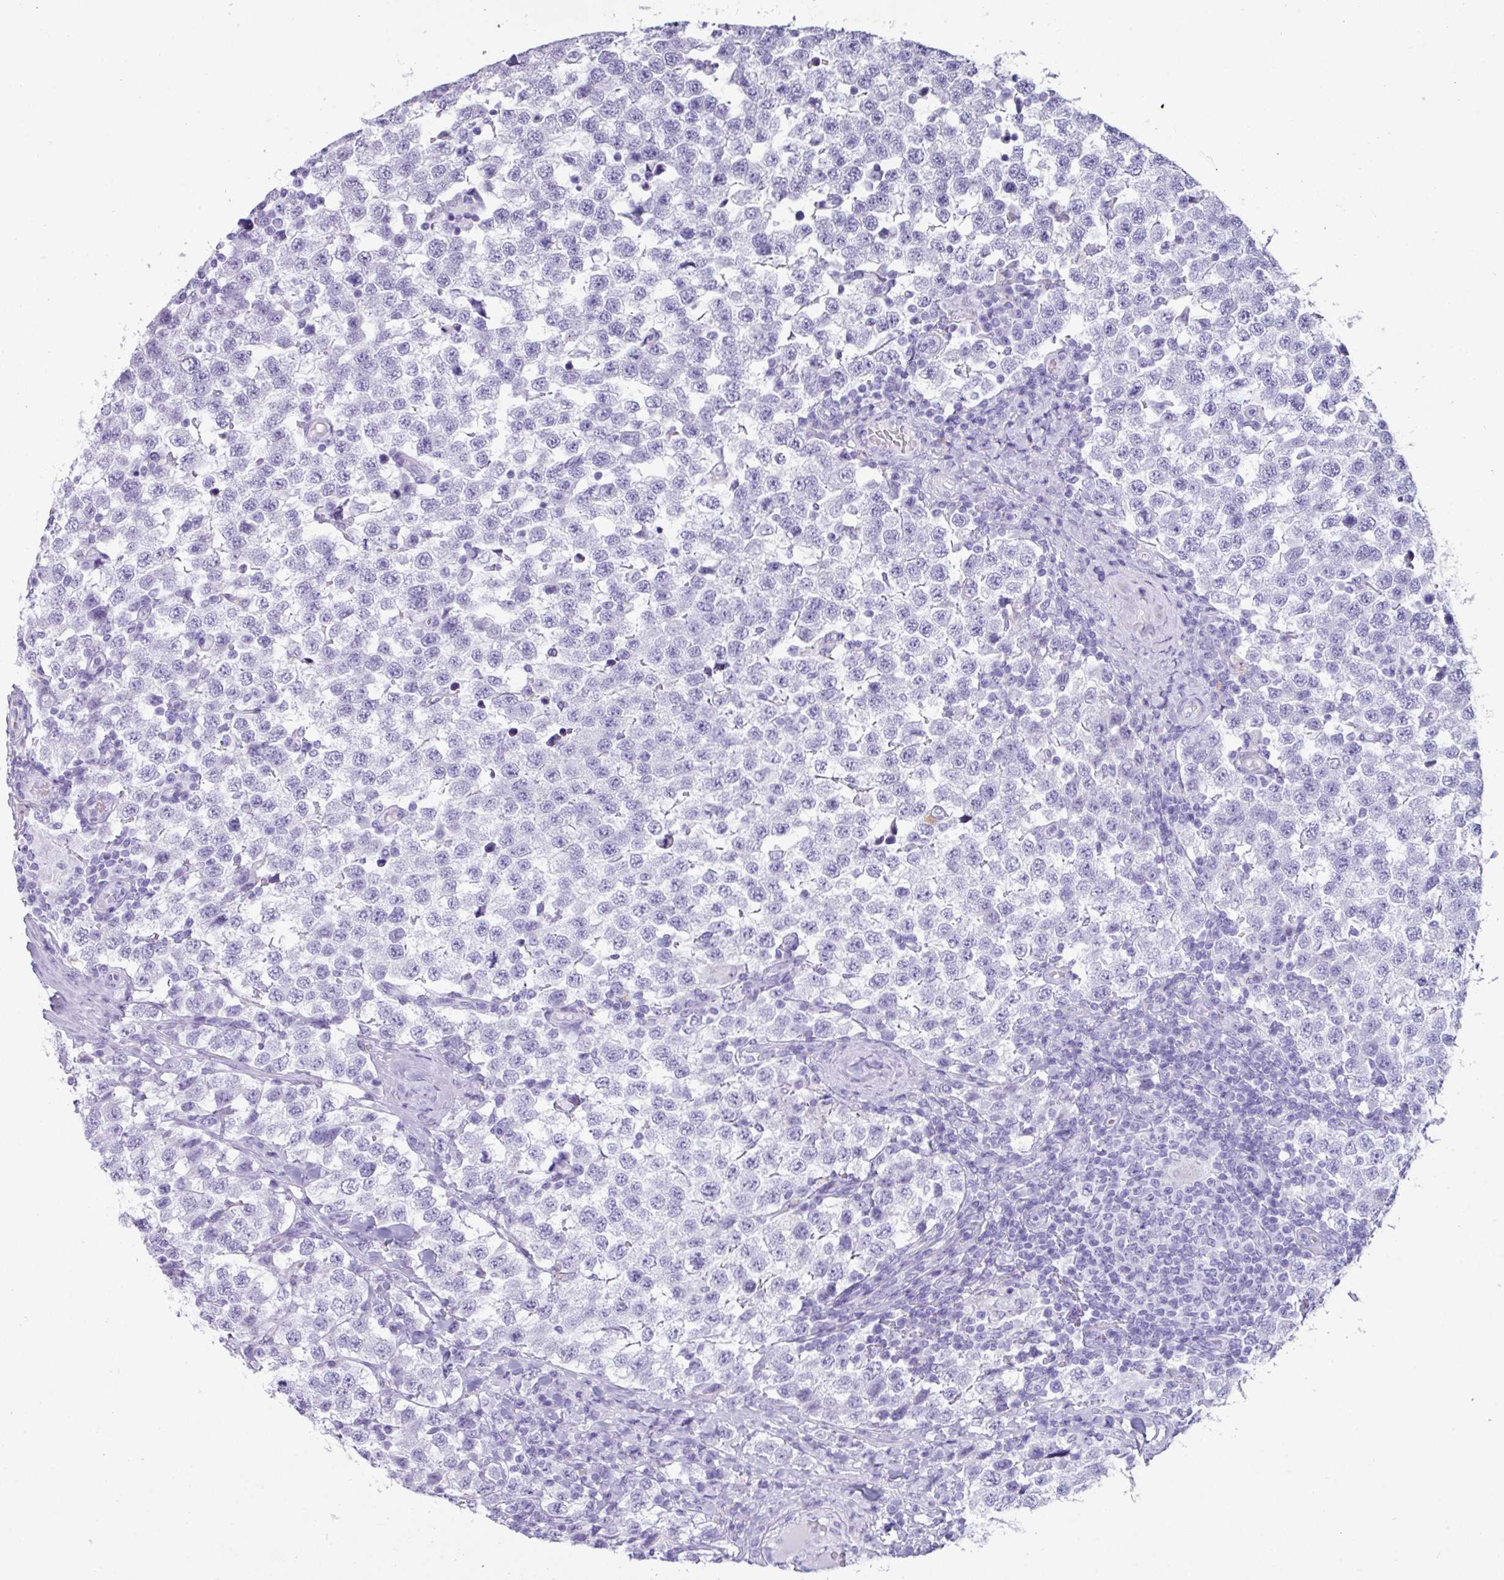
{"staining": {"intensity": "negative", "quantity": "none", "location": "none"}, "tissue": "testis cancer", "cell_type": "Tumor cells", "image_type": "cancer", "snomed": [{"axis": "morphology", "description": "Seminoma, NOS"}, {"axis": "topography", "description": "Testis"}], "caption": "The image exhibits no staining of tumor cells in seminoma (testis). (Brightfield microscopy of DAB (3,3'-diaminobenzidine) immunohistochemistry (IHC) at high magnification).", "gene": "NCCRP1", "patient": {"sex": "male", "age": 34}}